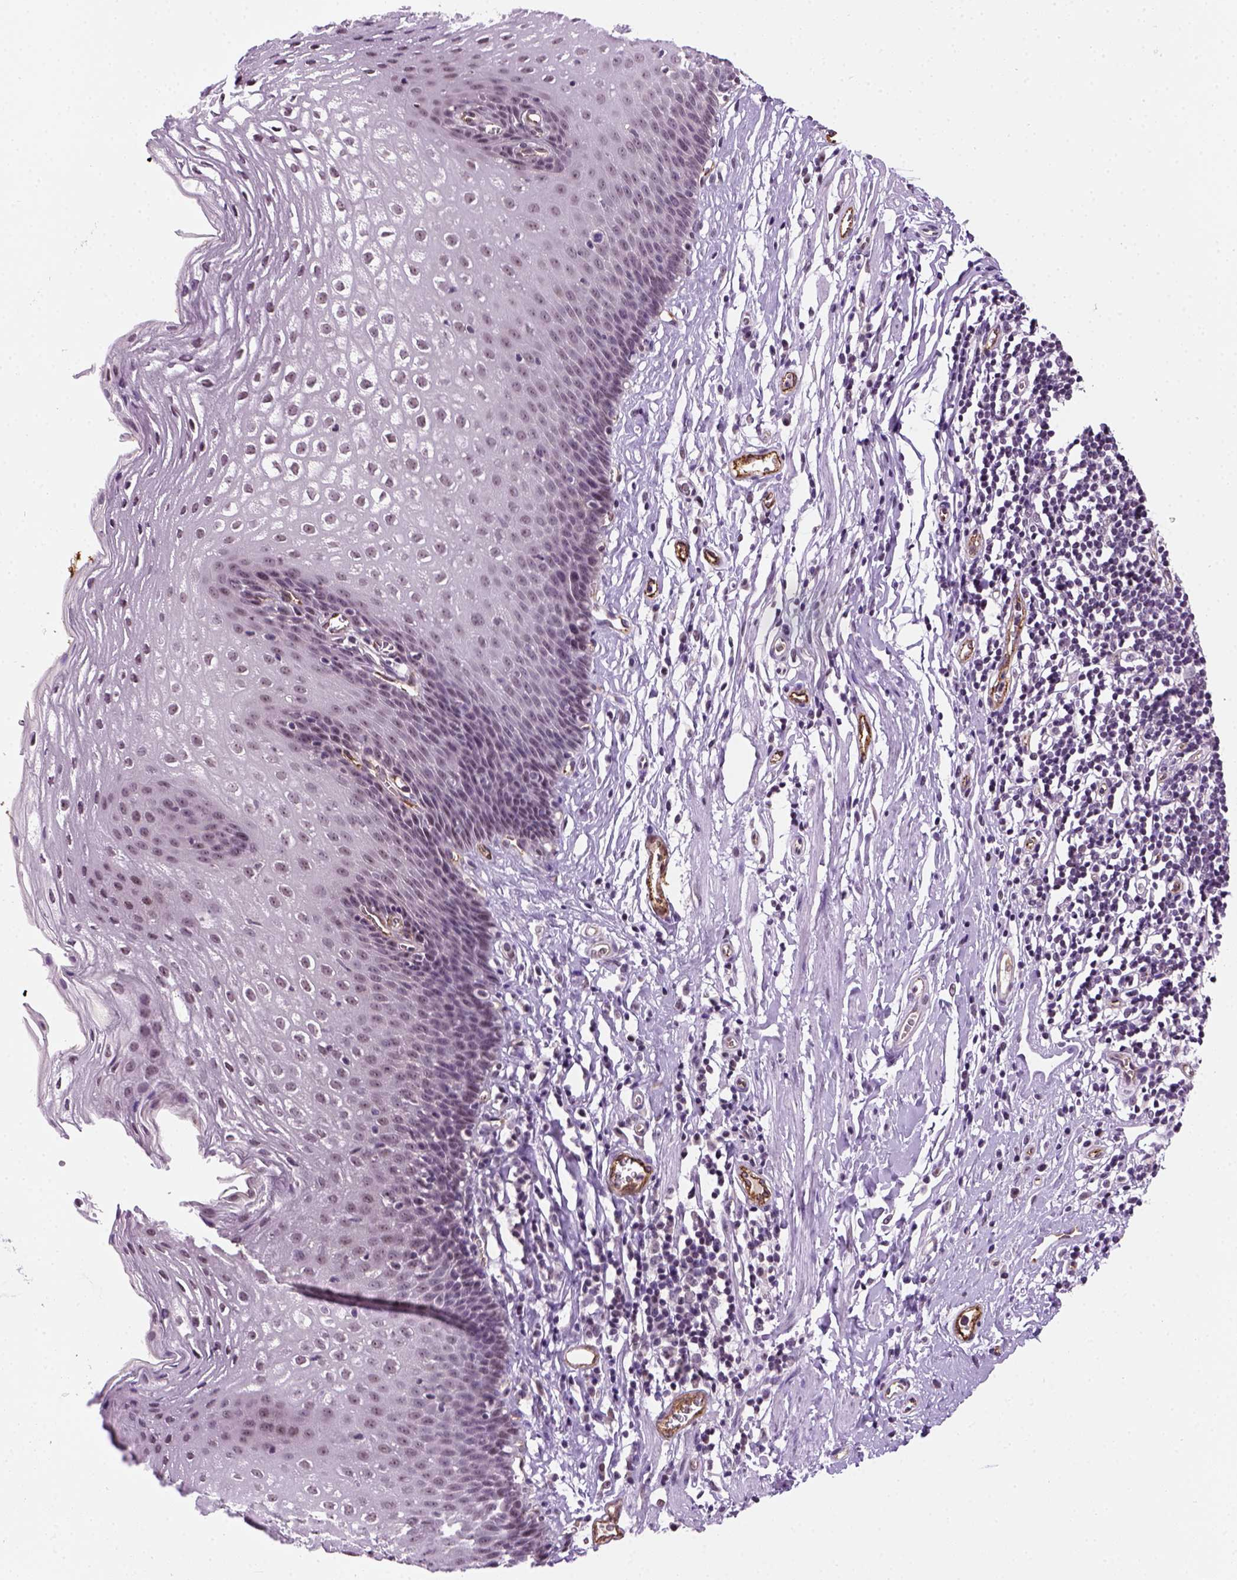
{"staining": {"intensity": "negative", "quantity": "none", "location": "none"}, "tissue": "esophagus", "cell_type": "Squamous epithelial cells", "image_type": "normal", "snomed": [{"axis": "morphology", "description": "Normal tissue, NOS"}, {"axis": "topography", "description": "Esophagus"}], "caption": "Immunohistochemical staining of unremarkable human esophagus reveals no significant positivity in squamous epithelial cells.", "gene": "VWF", "patient": {"sex": "male", "age": 72}}